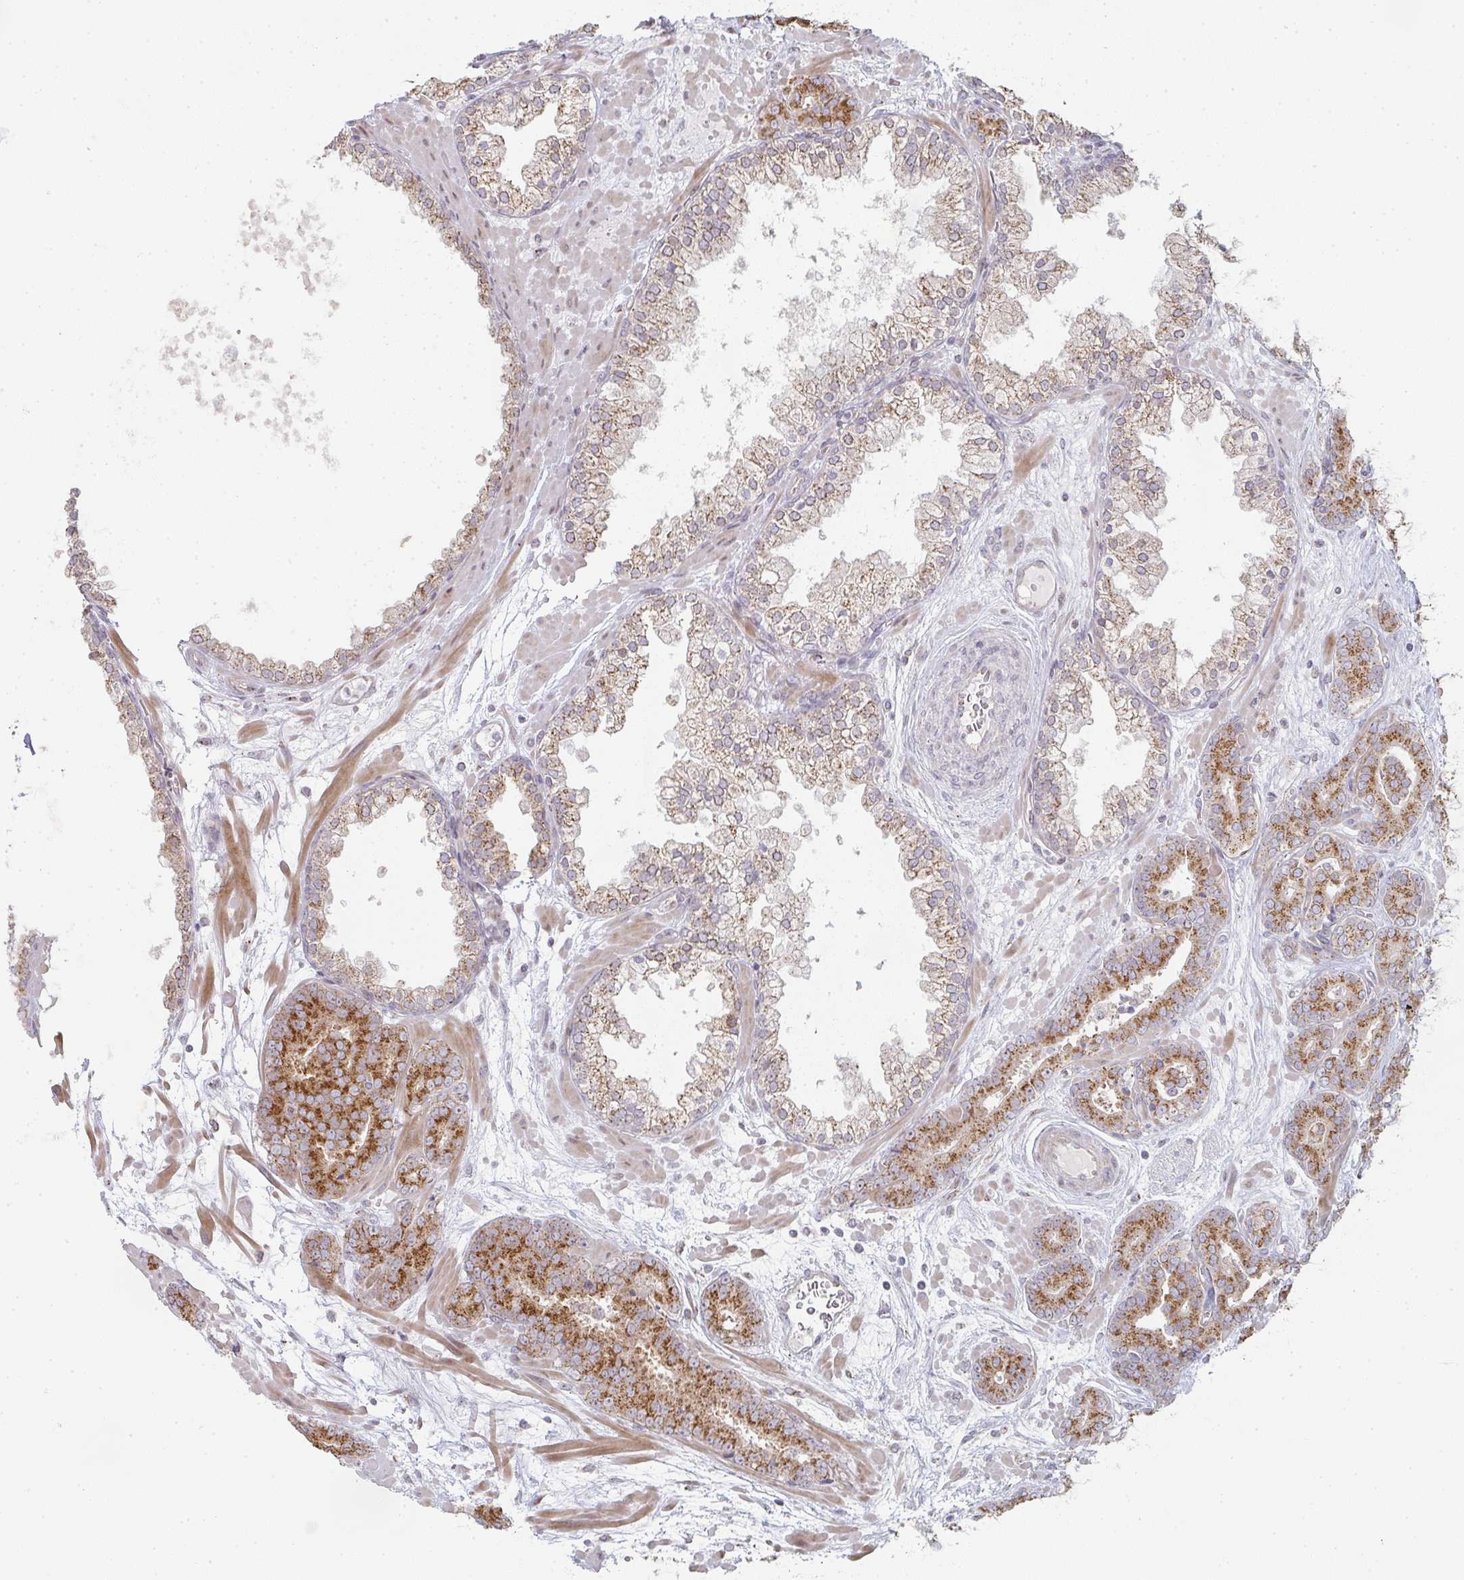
{"staining": {"intensity": "strong", "quantity": ">75%", "location": "cytoplasmic/membranous"}, "tissue": "prostate cancer", "cell_type": "Tumor cells", "image_type": "cancer", "snomed": [{"axis": "morphology", "description": "Adenocarcinoma, High grade"}, {"axis": "topography", "description": "Prostate"}], "caption": "Prostate cancer tissue displays strong cytoplasmic/membranous positivity in about >75% of tumor cells The protein is stained brown, and the nuclei are stained in blue (DAB (3,3'-diaminobenzidine) IHC with brightfield microscopy, high magnification).", "gene": "ZNF526", "patient": {"sex": "male", "age": 66}}